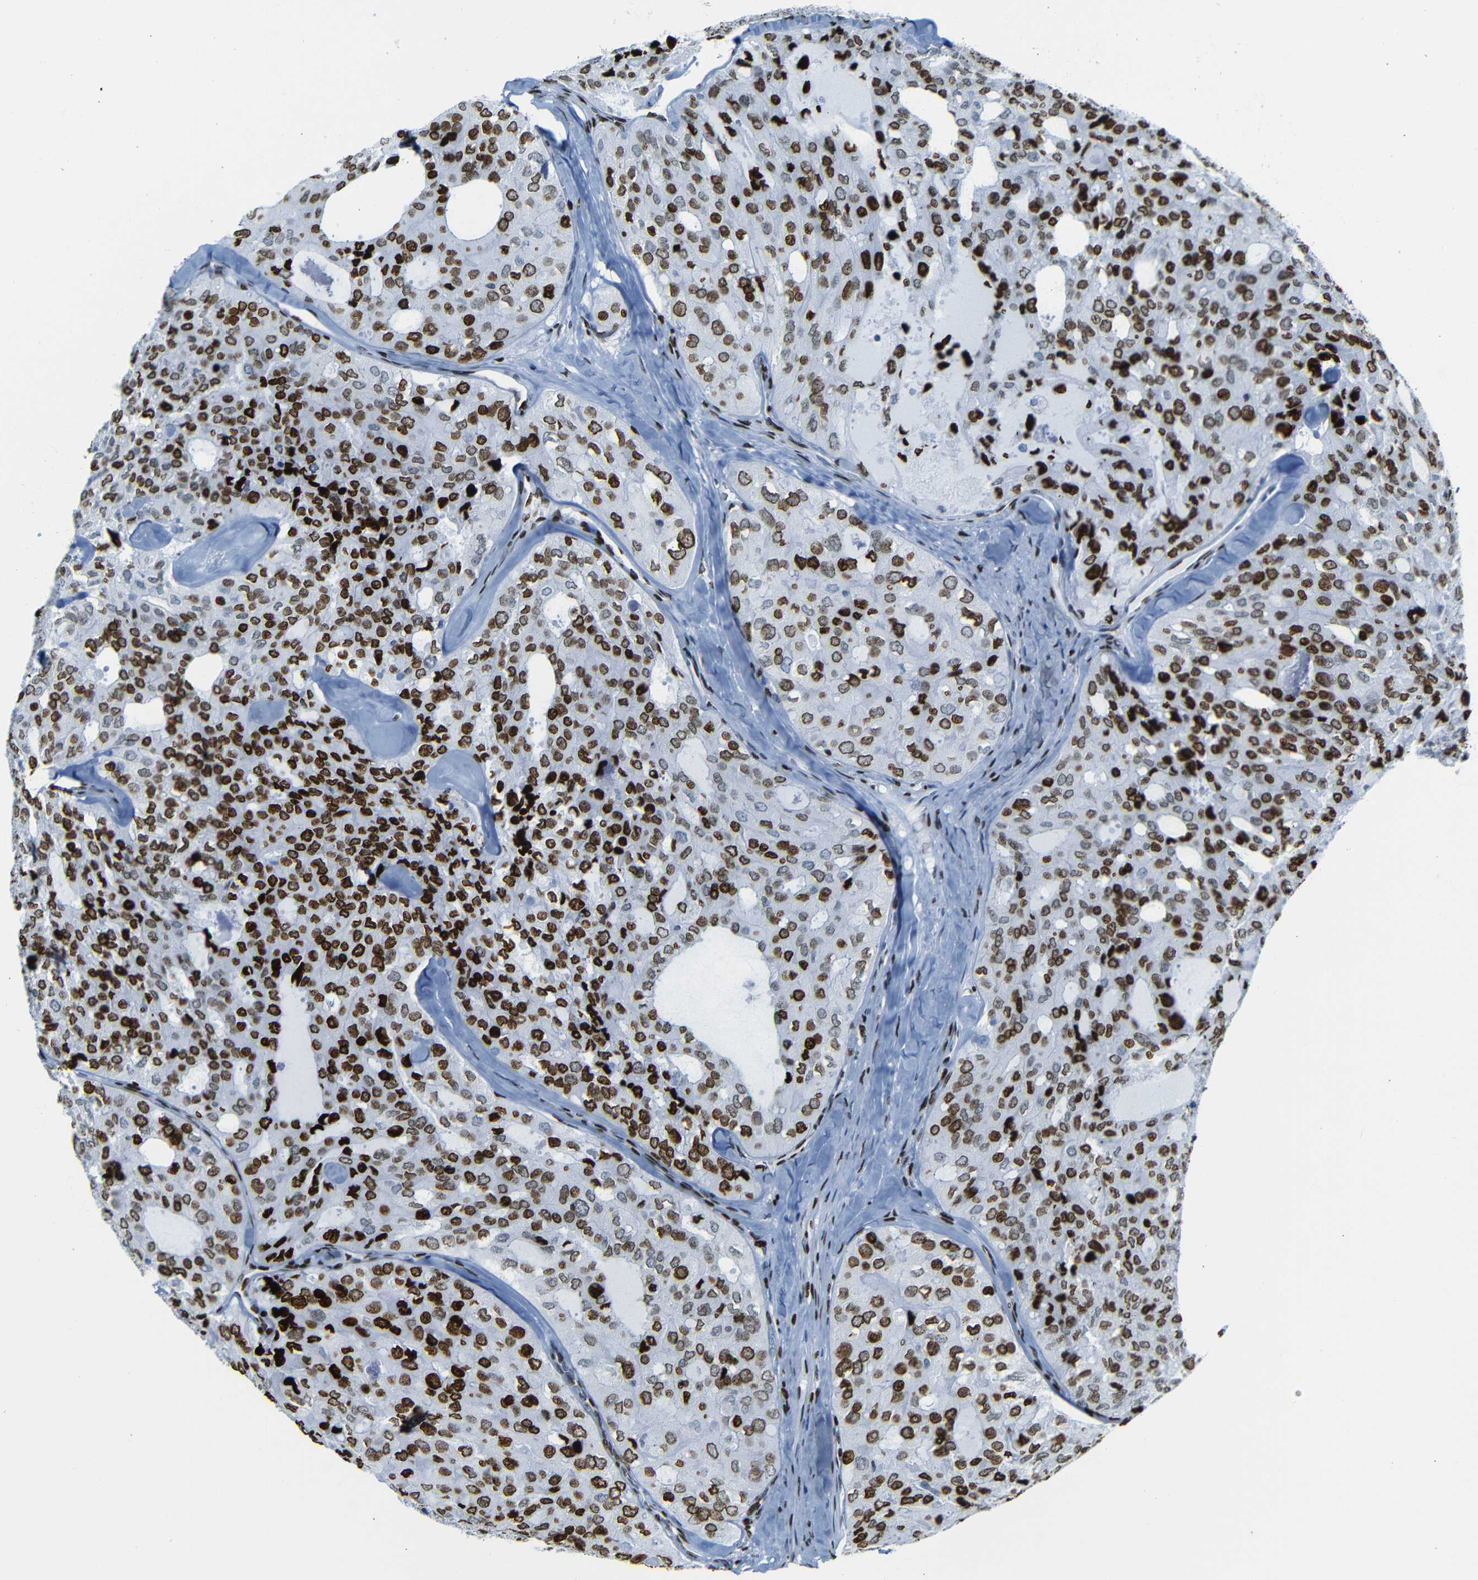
{"staining": {"intensity": "strong", "quantity": ">75%", "location": "nuclear"}, "tissue": "thyroid cancer", "cell_type": "Tumor cells", "image_type": "cancer", "snomed": [{"axis": "morphology", "description": "Follicular adenoma carcinoma, NOS"}, {"axis": "topography", "description": "Thyroid gland"}], "caption": "A photomicrograph of thyroid cancer stained for a protein shows strong nuclear brown staining in tumor cells.", "gene": "NPIPB15", "patient": {"sex": "male", "age": 75}}